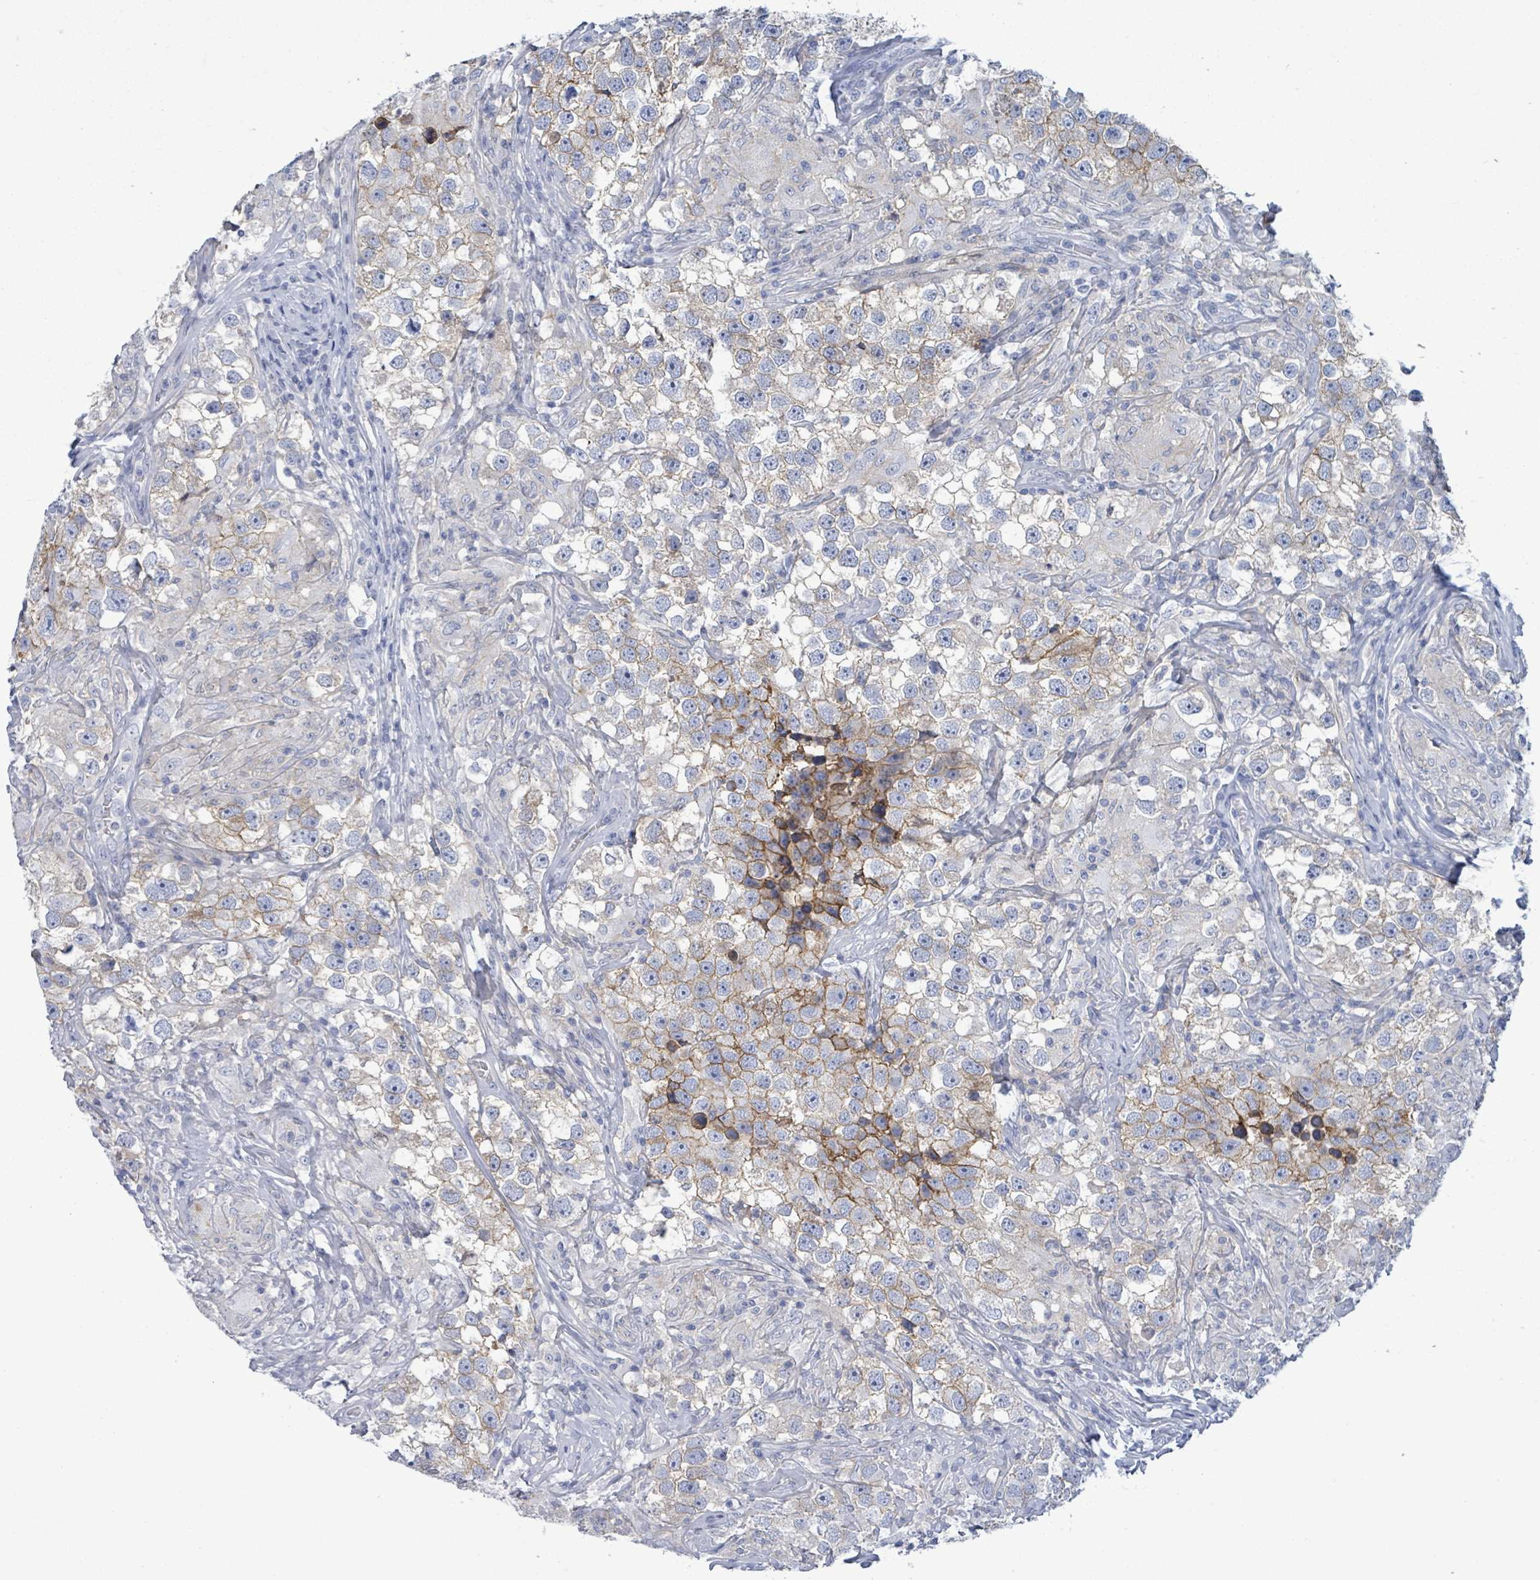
{"staining": {"intensity": "moderate", "quantity": "<25%", "location": "cytoplasmic/membranous"}, "tissue": "testis cancer", "cell_type": "Tumor cells", "image_type": "cancer", "snomed": [{"axis": "morphology", "description": "Seminoma, NOS"}, {"axis": "topography", "description": "Testis"}], "caption": "Approximately <25% of tumor cells in human seminoma (testis) exhibit moderate cytoplasmic/membranous protein expression as visualized by brown immunohistochemical staining.", "gene": "BSG", "patient": {"sex": "male", "age": 46}}